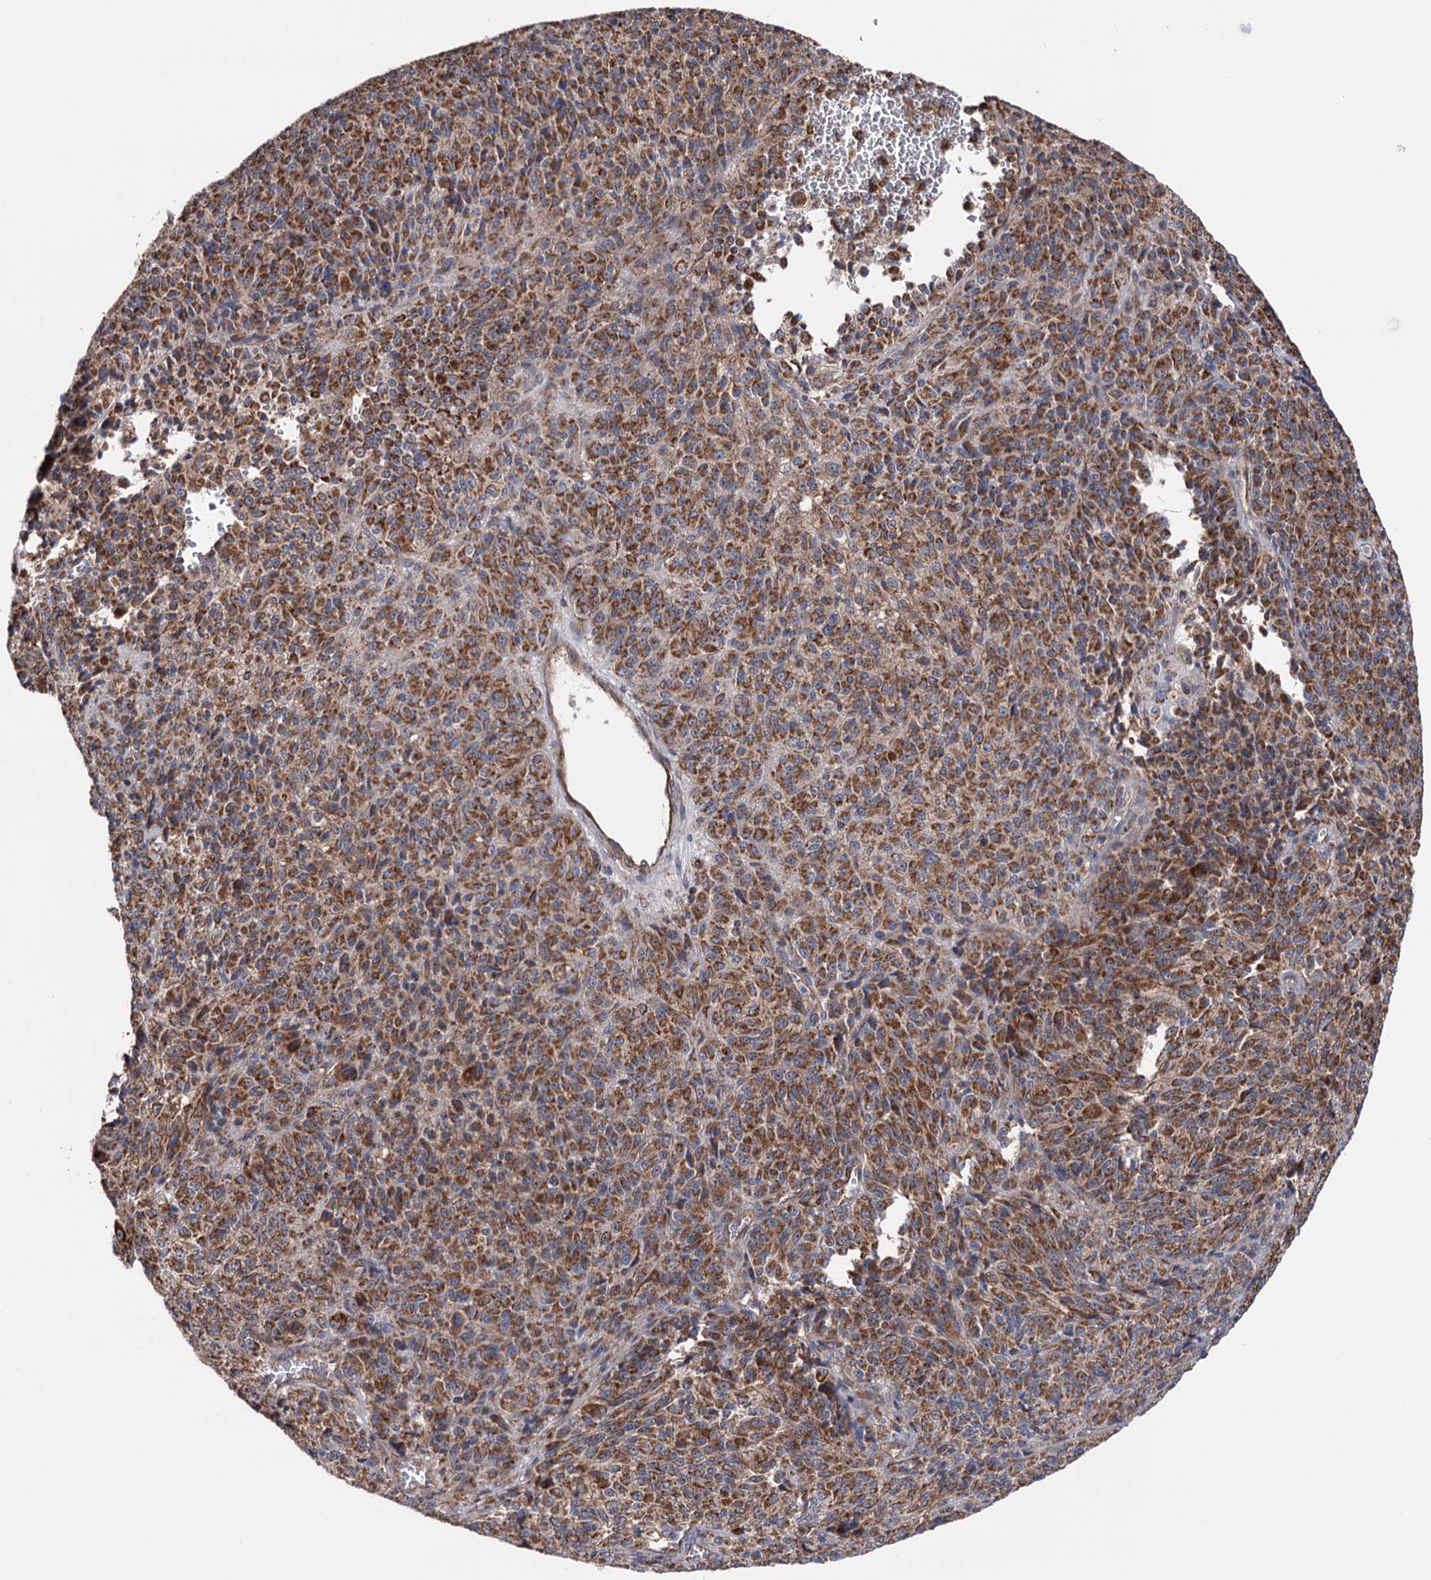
{"staining": {"intensity": "moderate", "quantity": ">75%", "location": "cytoplasmic/membranous"}, "tissue": "melanoma", "cell_type": "Tumor cells", "image_type": "cancer", "snomed": [{"axis": "morphology", "description": "Malignant melanoma, Metastatic site"}, {"axis": "topography", "description": "Brain"}], "caption": "A brown stain shows moderate cytoplasmic/membranous staining of a protein in melanoma tumor cells.", "gene": "SUCLA2", "patient": {"sex": "female", "age": 56}}